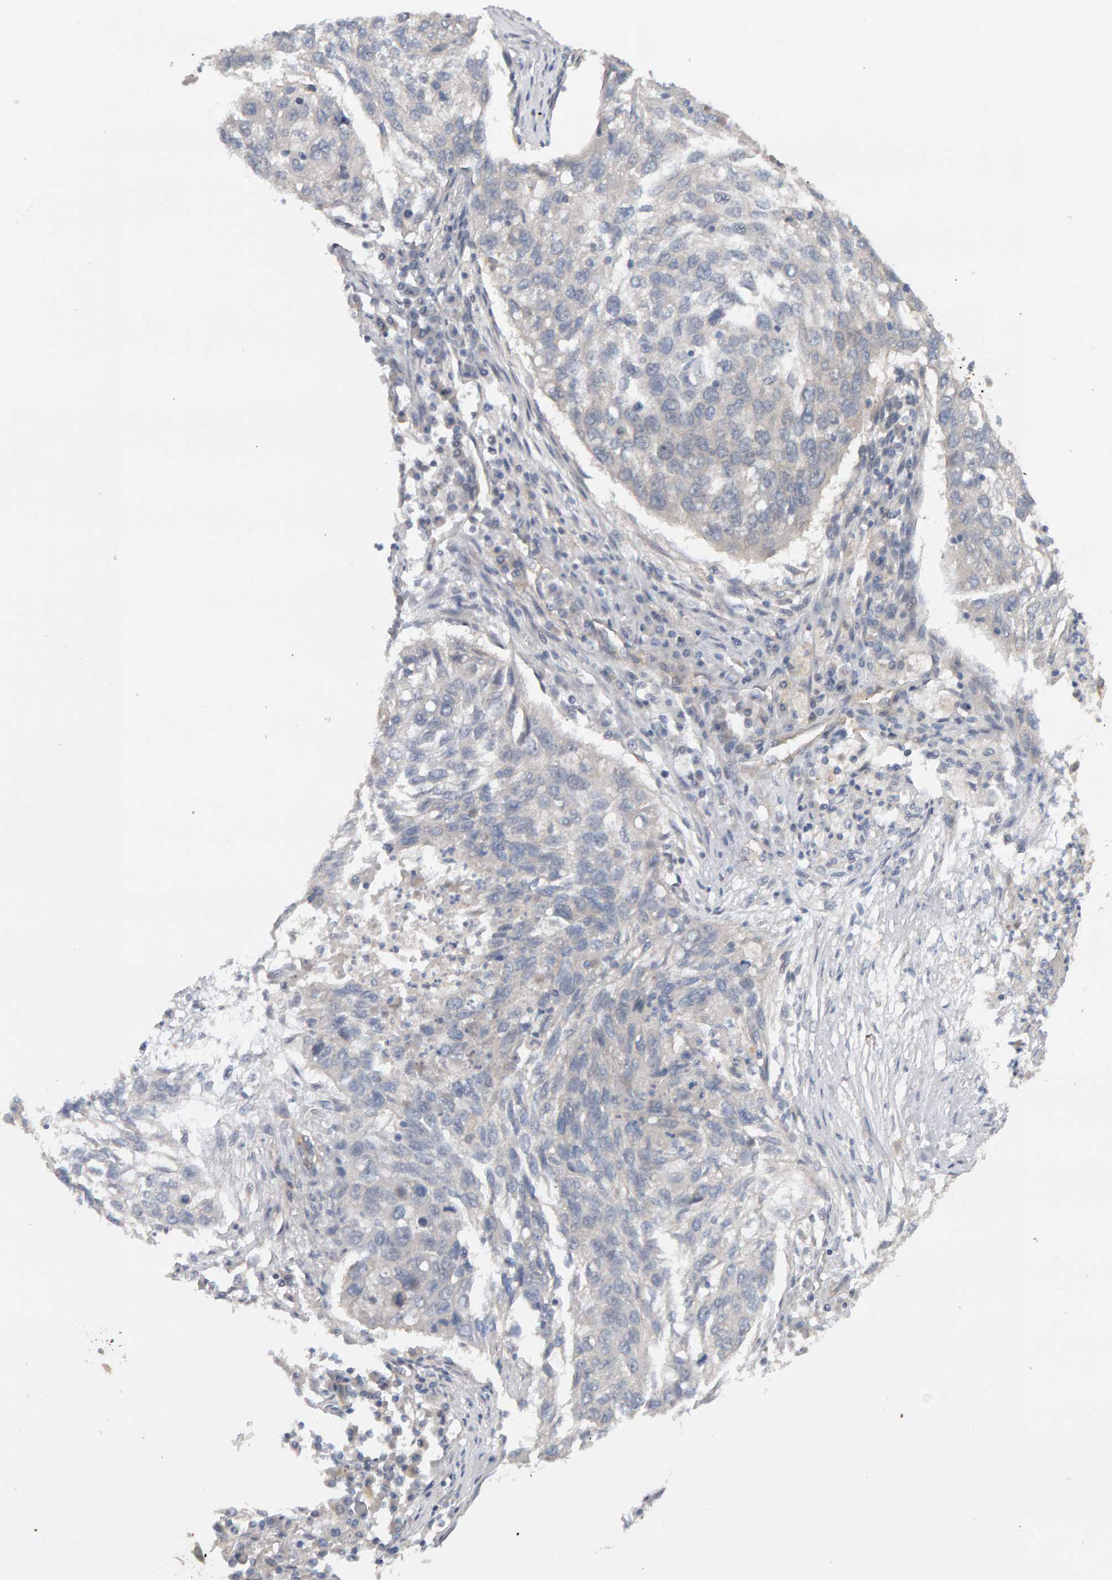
{"staining": {"intensity": "negative", "quantity": "none", "location": "none"}, "tissue": "lung cancer", "cell_type": "Tumor cells", "image_type": "cancer", "snomed": [{"axis": "morphology", "description": "Squamous cell carcinoma, NOS"}, {"axis": "topography", "description": "Lung"}], "caption": "The histopathology image shows no significant expression in tumor cells of lung cancer (squamous cell carcinoma).", "gene": "PPP1R16A", "patient": {"sex": "female", "age": 63}}